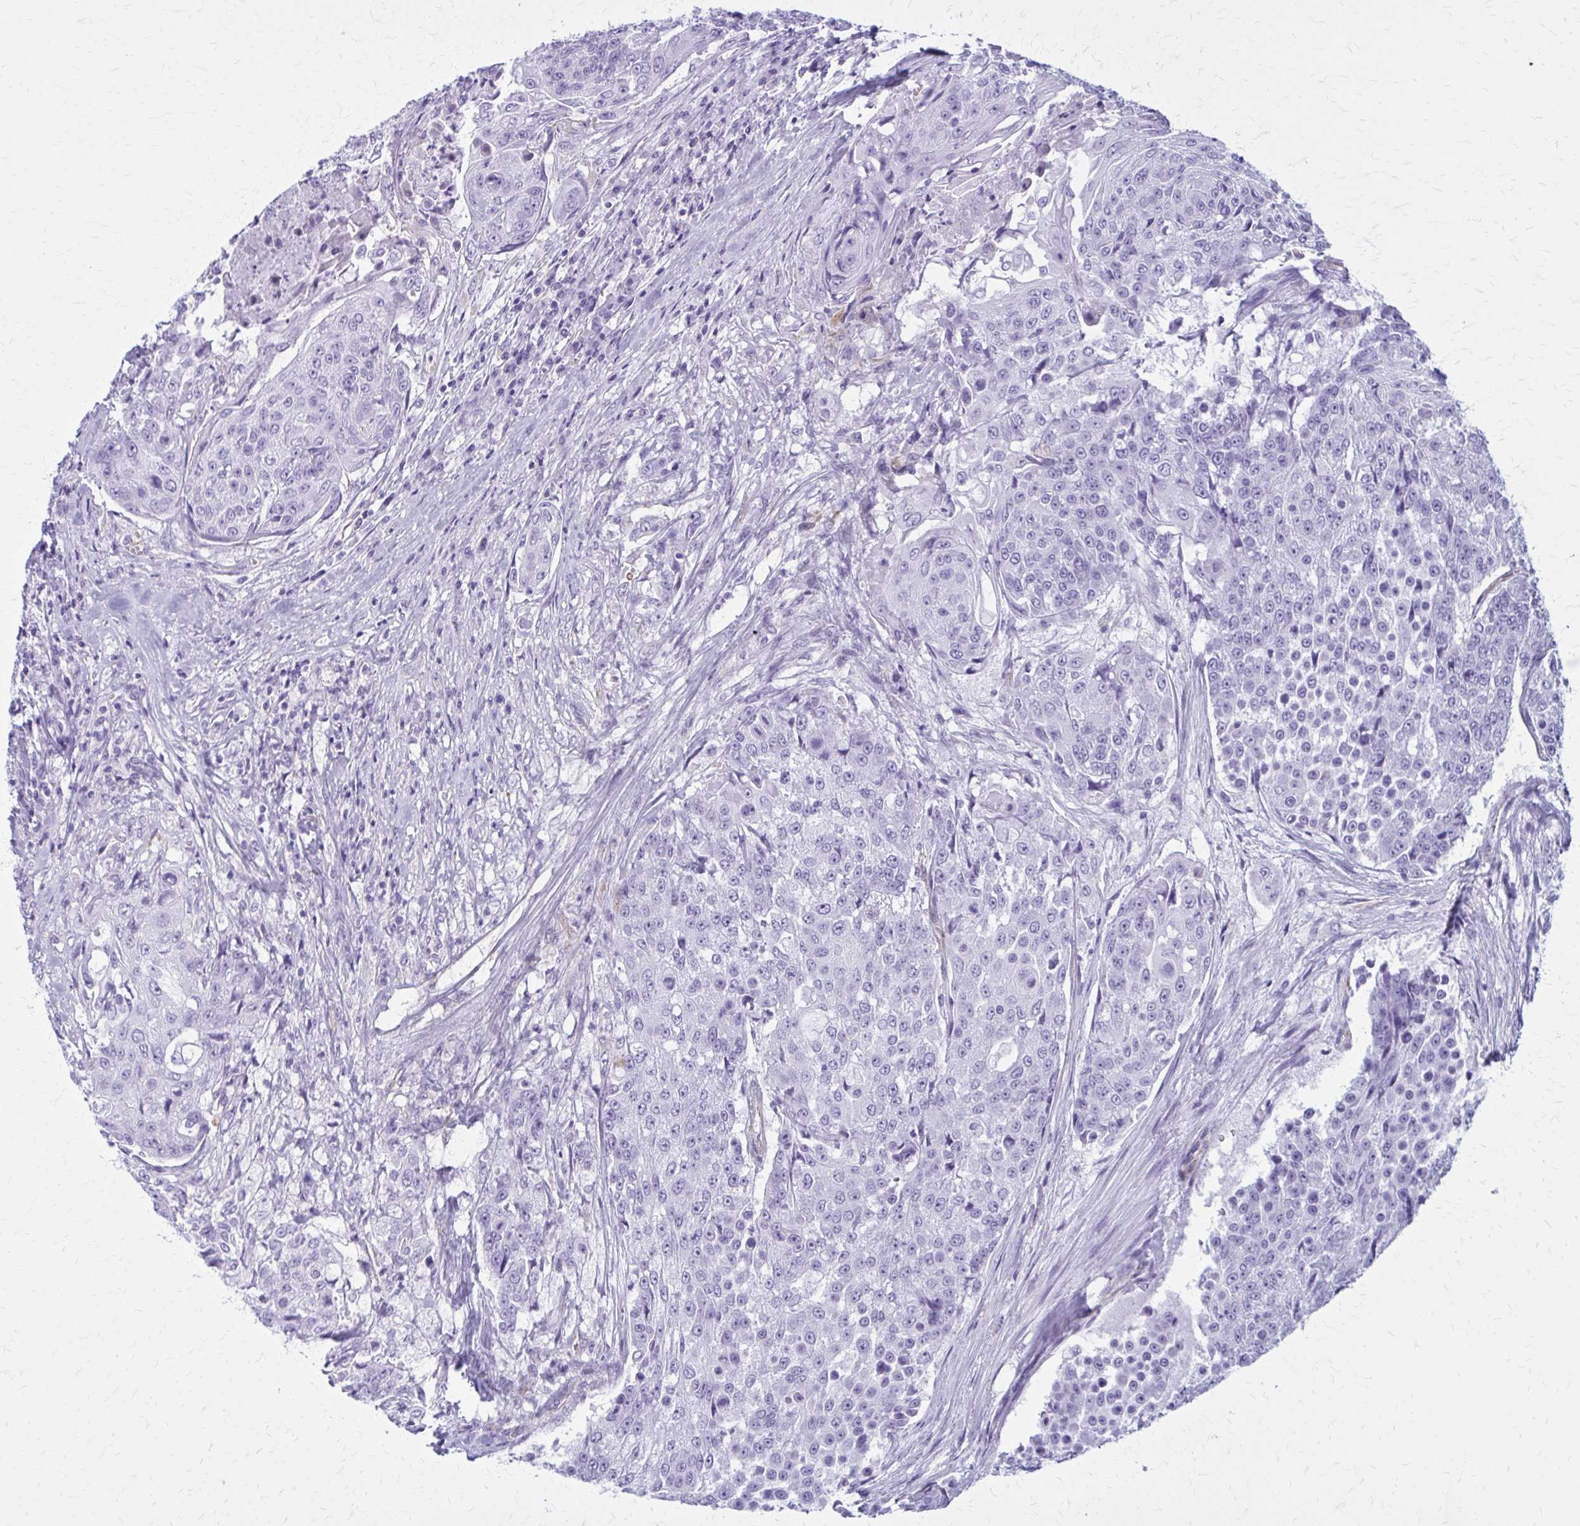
{"staining": {"intensity": "negative", "quantity": "none", "location": "none"}, "tissue": "urothelial cancer", "cell_type": "Tumor cells", "image_type": "cancer", "snomed": [{"axis": "morphology", "description": "Urothelial carcinoma, High grade"}, {"axis": "topography", "description": "Urinary bladder"}], "caption": "Tumor cells are negative for brown protein staining in high-grade urothelial carcinoma.", "gene": "GFAP", "patient": {"sex": "female", "age": 63}}